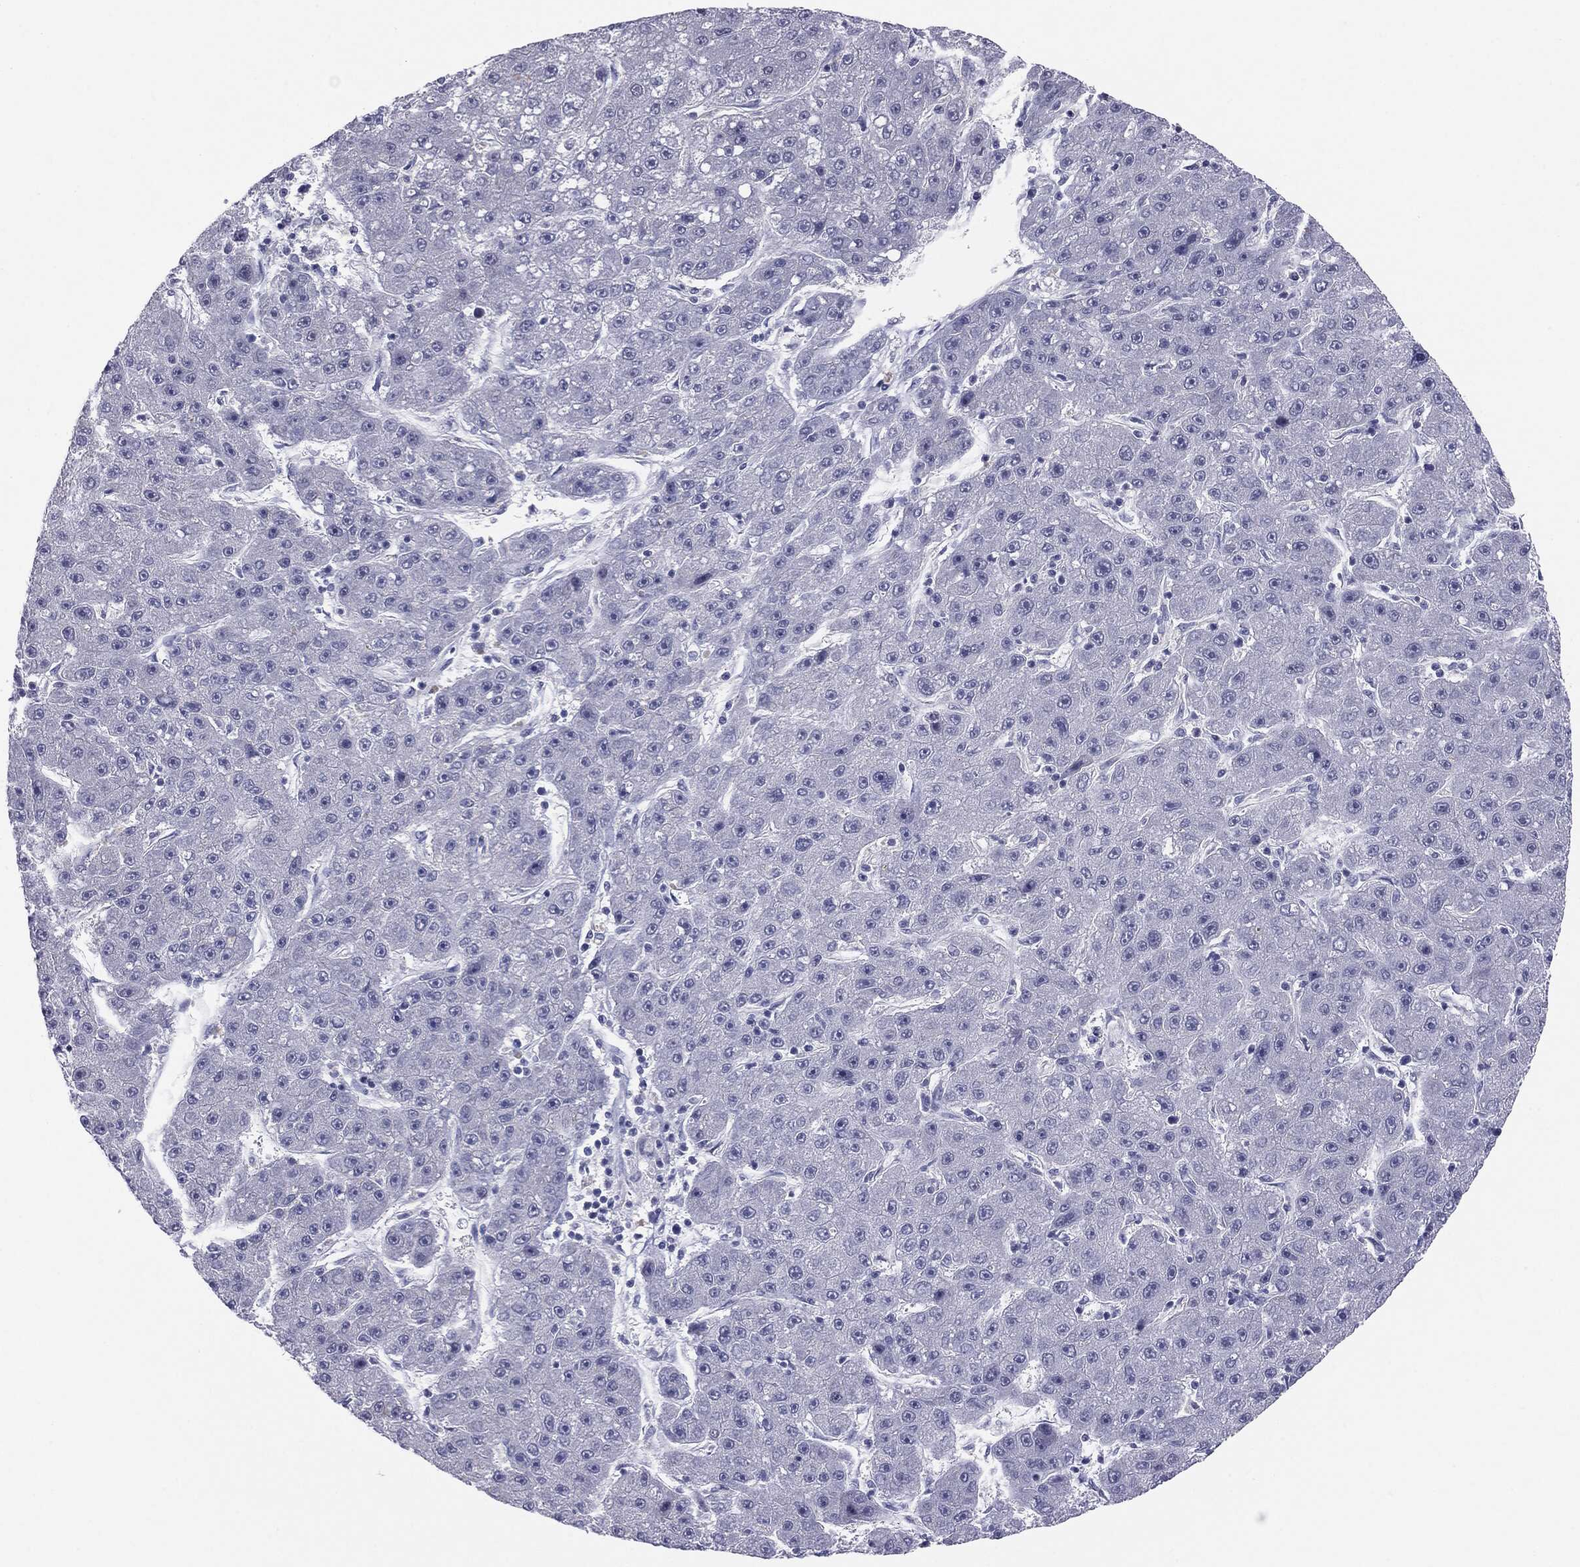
{"staining": {"intensity": "negative", "quantity": "none", "location": "none"}, "tissue": "liver cancer", "cell_type": "Tumor cells", "image_type": "cancer", "snomed": [{"axis": "morphology", "description": "Carcinoma, Hepatocellular, NOS"}, {"axis": "topography", "description": "Liver"}], "caption": "The micrograph displays no staining of tumor cells in hepatocellular carcinoma (liver).", "gene": "SLC5A5", "patient": {"sex": "male", "age": 67}}